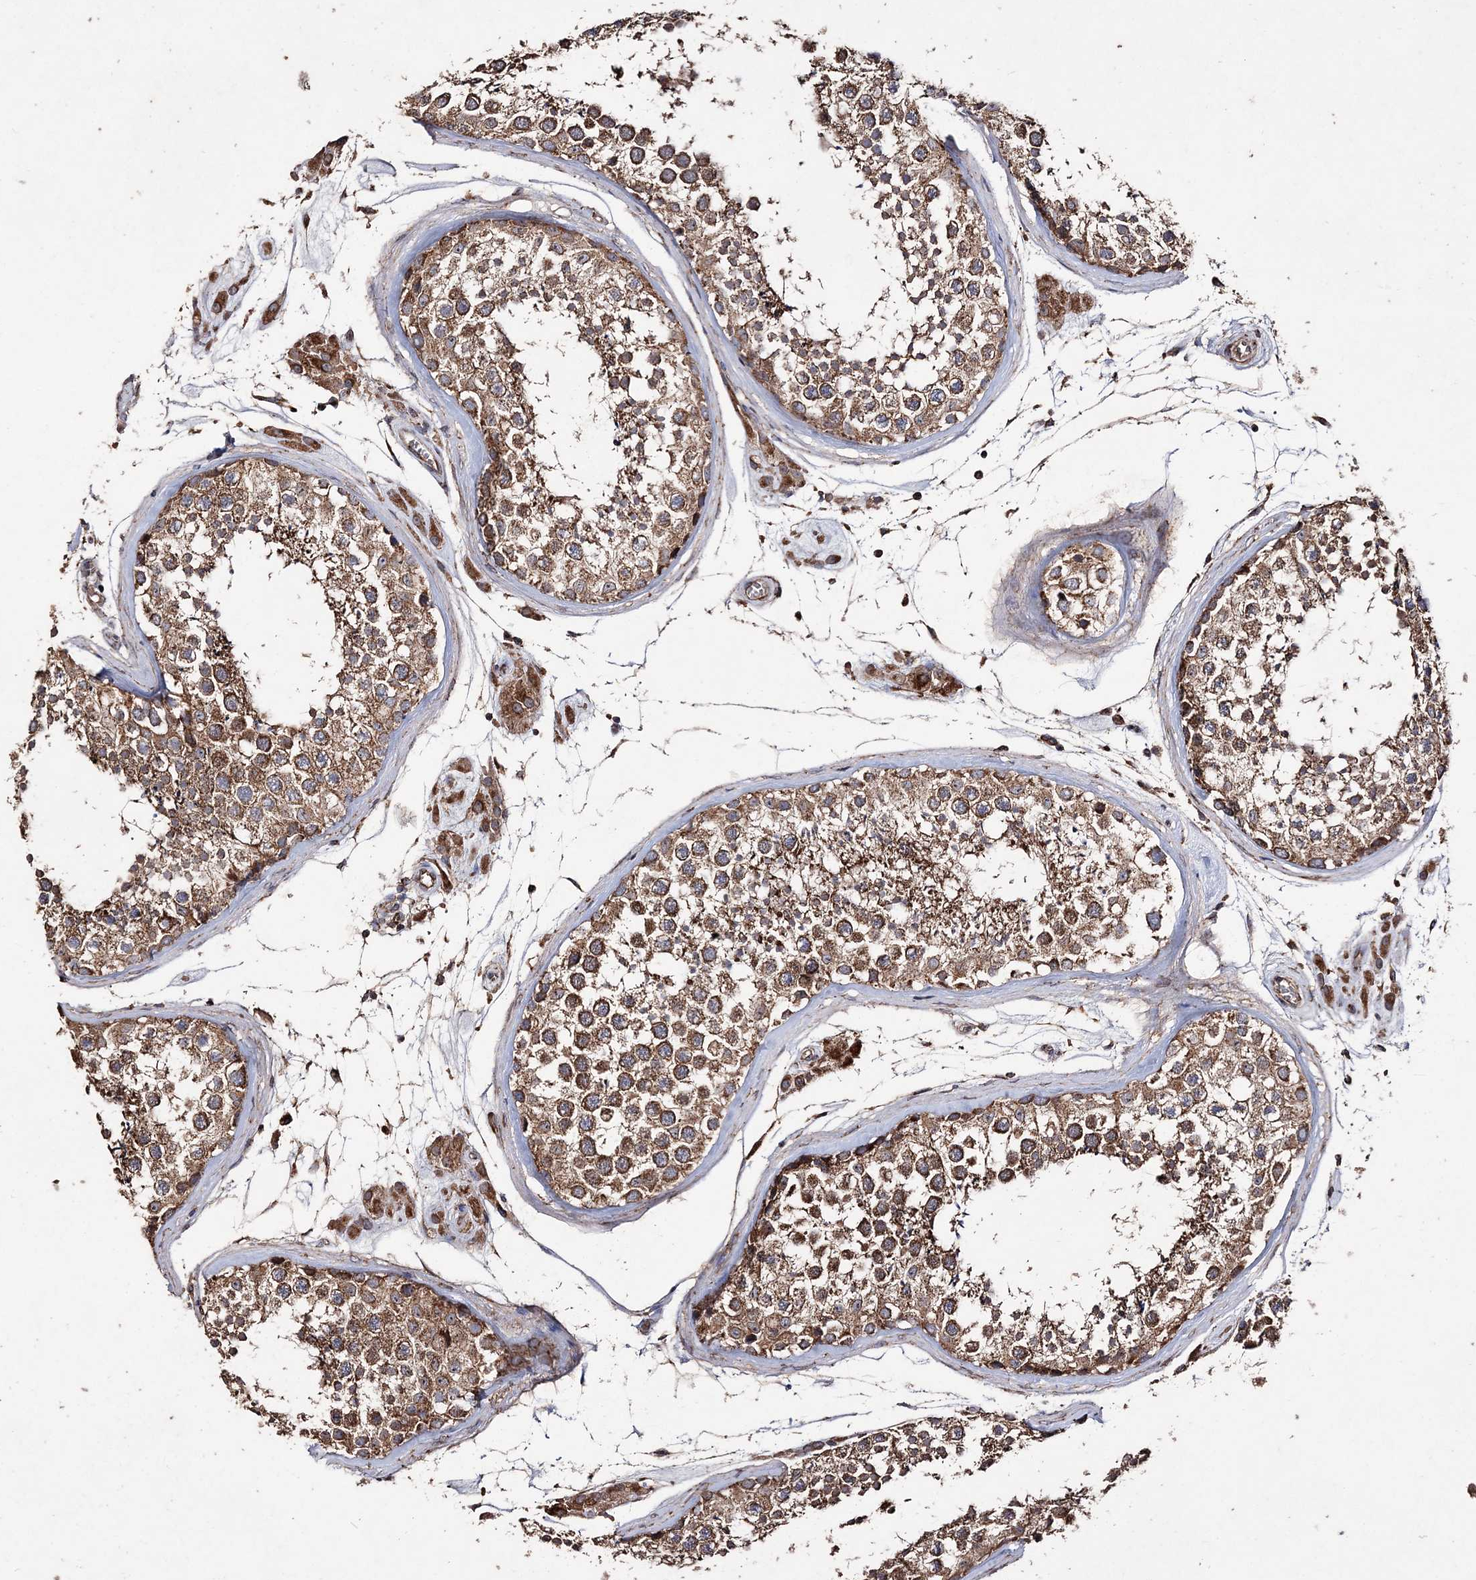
{"staining": {"intensity": "moderate", "quantity": ">75%", "location": "cytoplasmic/membranous"}, "tissue": "testis", "cell_type": "Cells in seminiferous ducts", "image_type": "normal", "snomed": [{"axis": "morphology", "description": "Normal tissue, NOS"}, {"axis": "topography", "description": "Testis"}], "caption": "Protein expression analysis of benign human testis reveals moderate cytoplasmic/membranous staining in about >75% of cells in seminiferous ducts.", "gene": "POC5", "patient": {"sex": "male", "age": 46}}